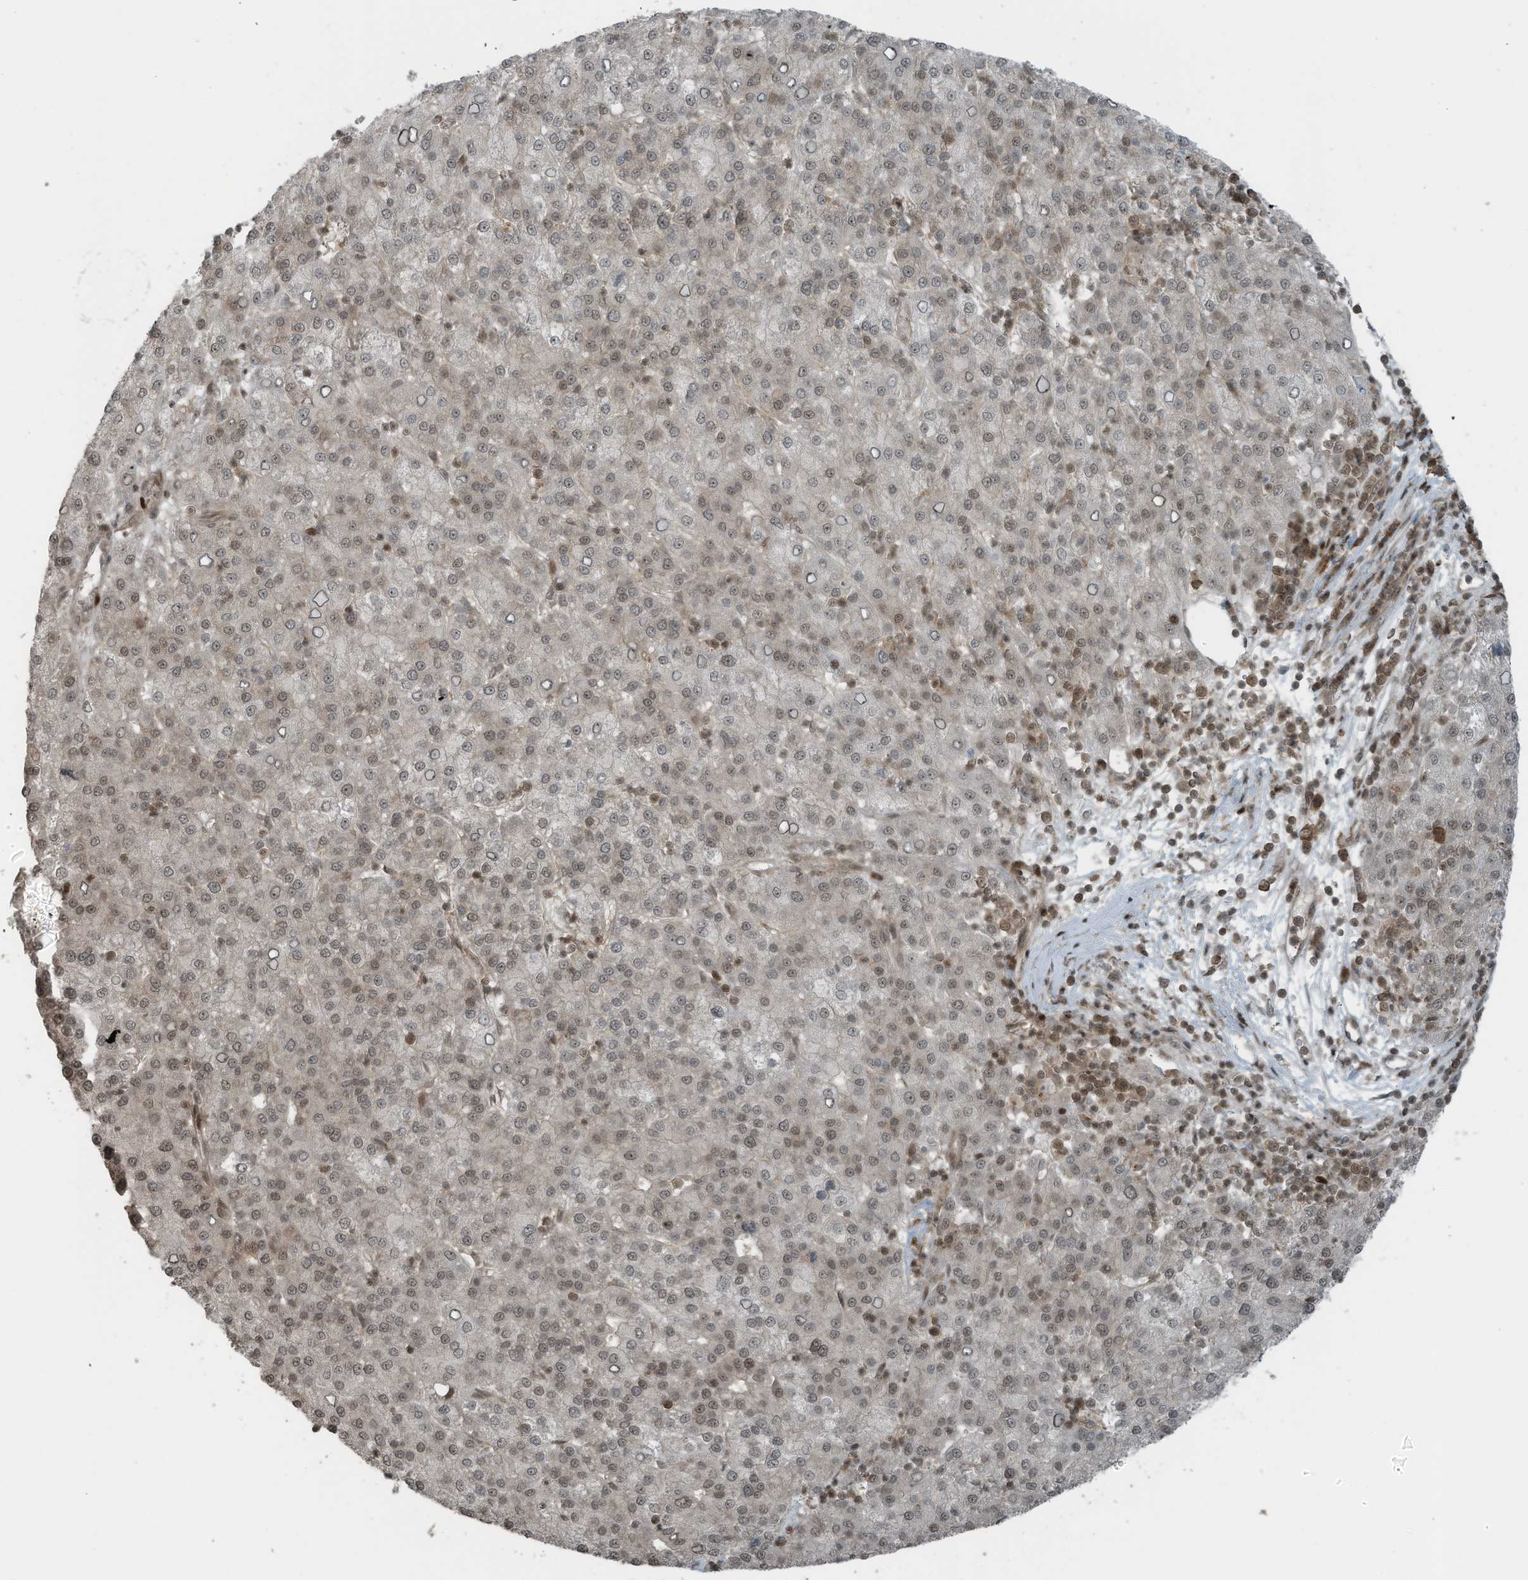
{"staining": {"intensity": "weak", "quantity": ">75%", "location": "nuclear"}, "tissue": "liver cancer", "cell_type": "Tumor cells", "image_type": "cancer", "snomed": [{"axis": "morphology", "description": "Carcinoma, Hepatocellular, NOS"}, {"axis": "topography", "description": "Liver"}], "caption": "High-power microscopy captured an immunohistochemistry (IHC) histopathology image of liver cancer, revealing weak nuclear expression in about >75% of tumor cells. (DAB IHC, brown staining for protein, blue staining for nuclei).", "gene": "PCNP", "patient": {"sex": "female", "age": 58}}